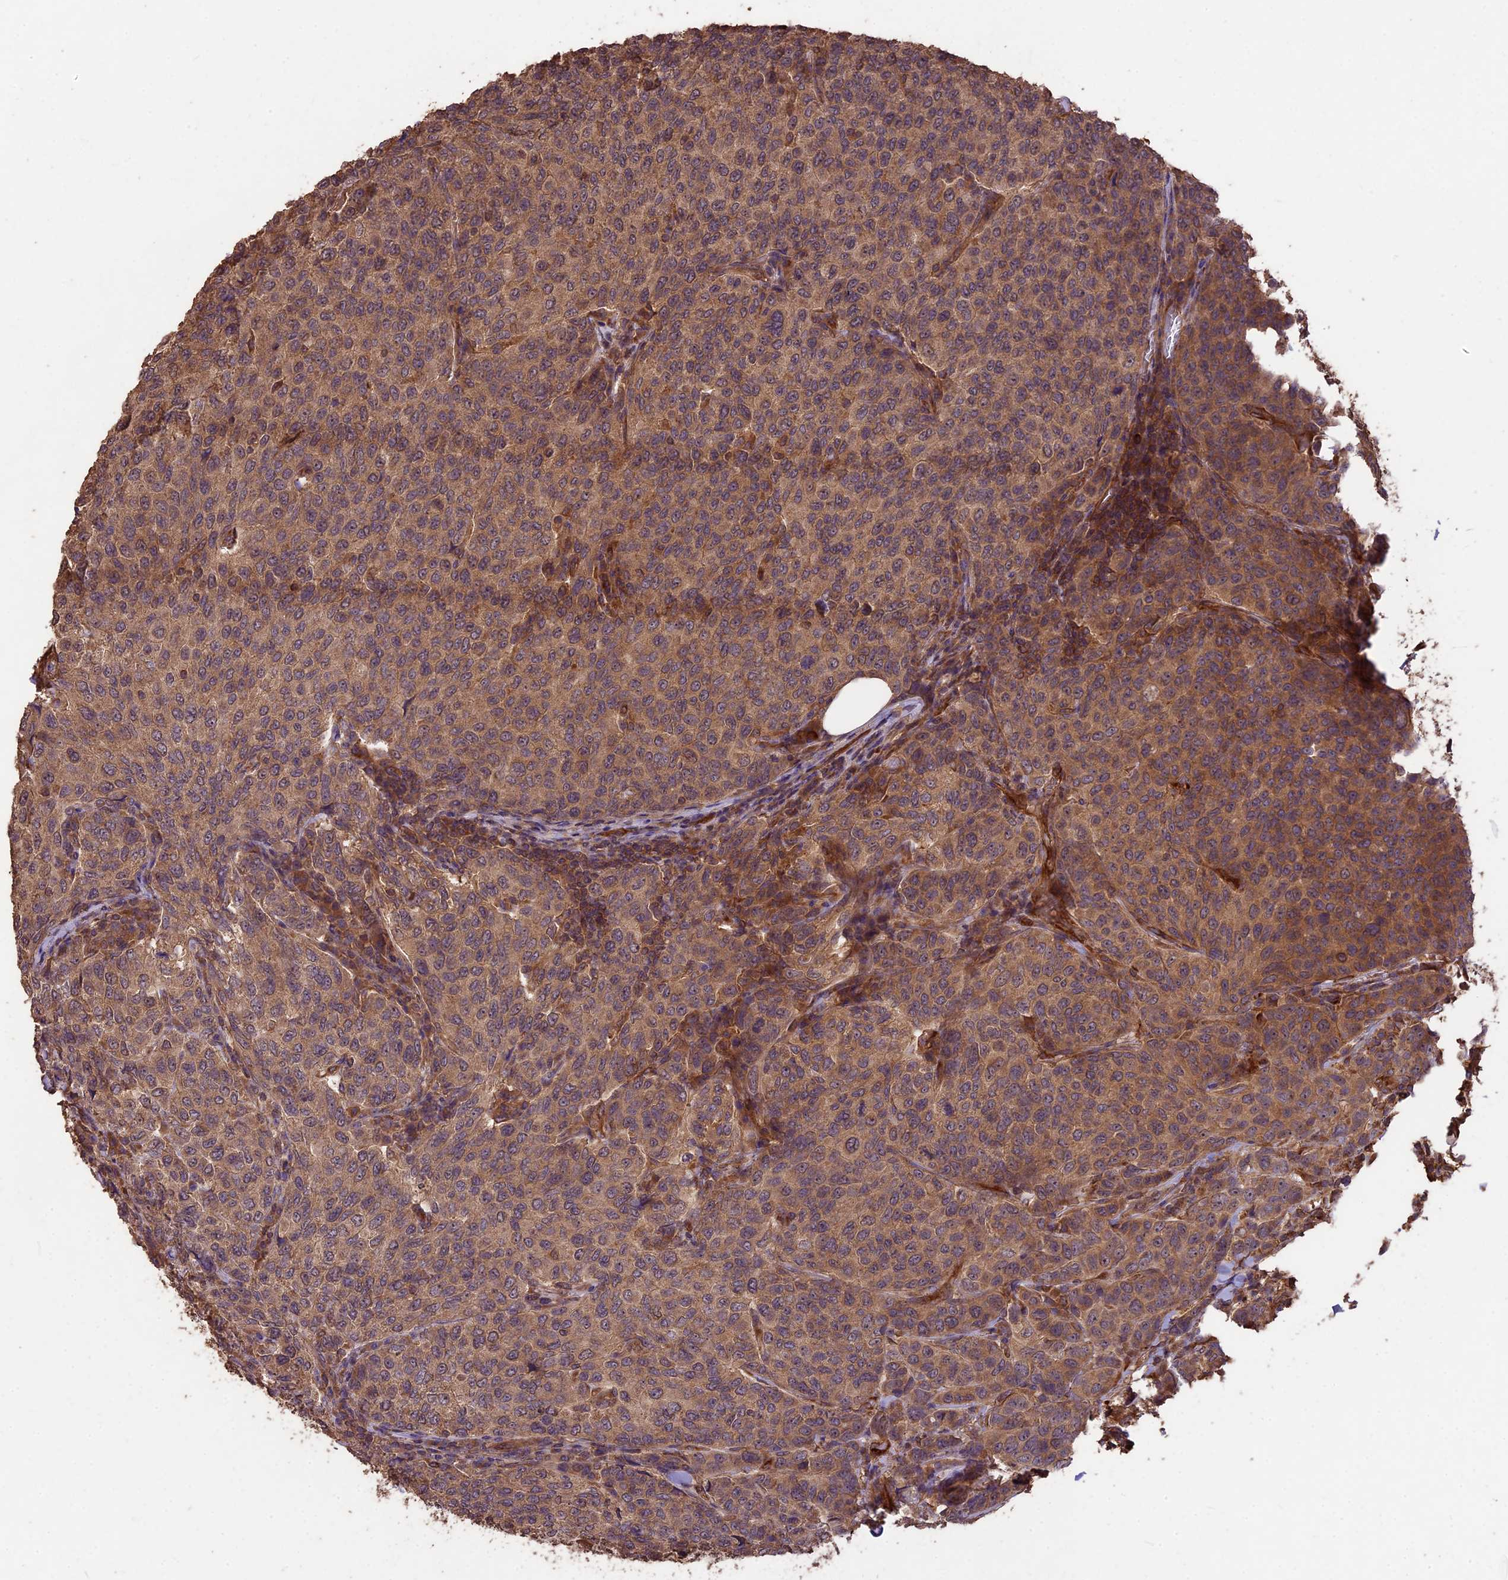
{"staining": {"intensity": "moderate", "quantity": ">75%", "location": "cytoplasmic/membranous"}, "tissue": "breast cancer", "cell_type": "Tumor cells", "image_type": "cancer", "snomed": [{"axis": "morphology", "description": "Duct carcinoma"}, {"axis": "topography", "description": "Breast"}], "caption": "Tumor cells show medium levels of moderate cytoplasmic/membranous expression in about >75% of cells in human breast cancer.", "gene": "TTLL10", "patient": {"sex": "female", "age": 55}}